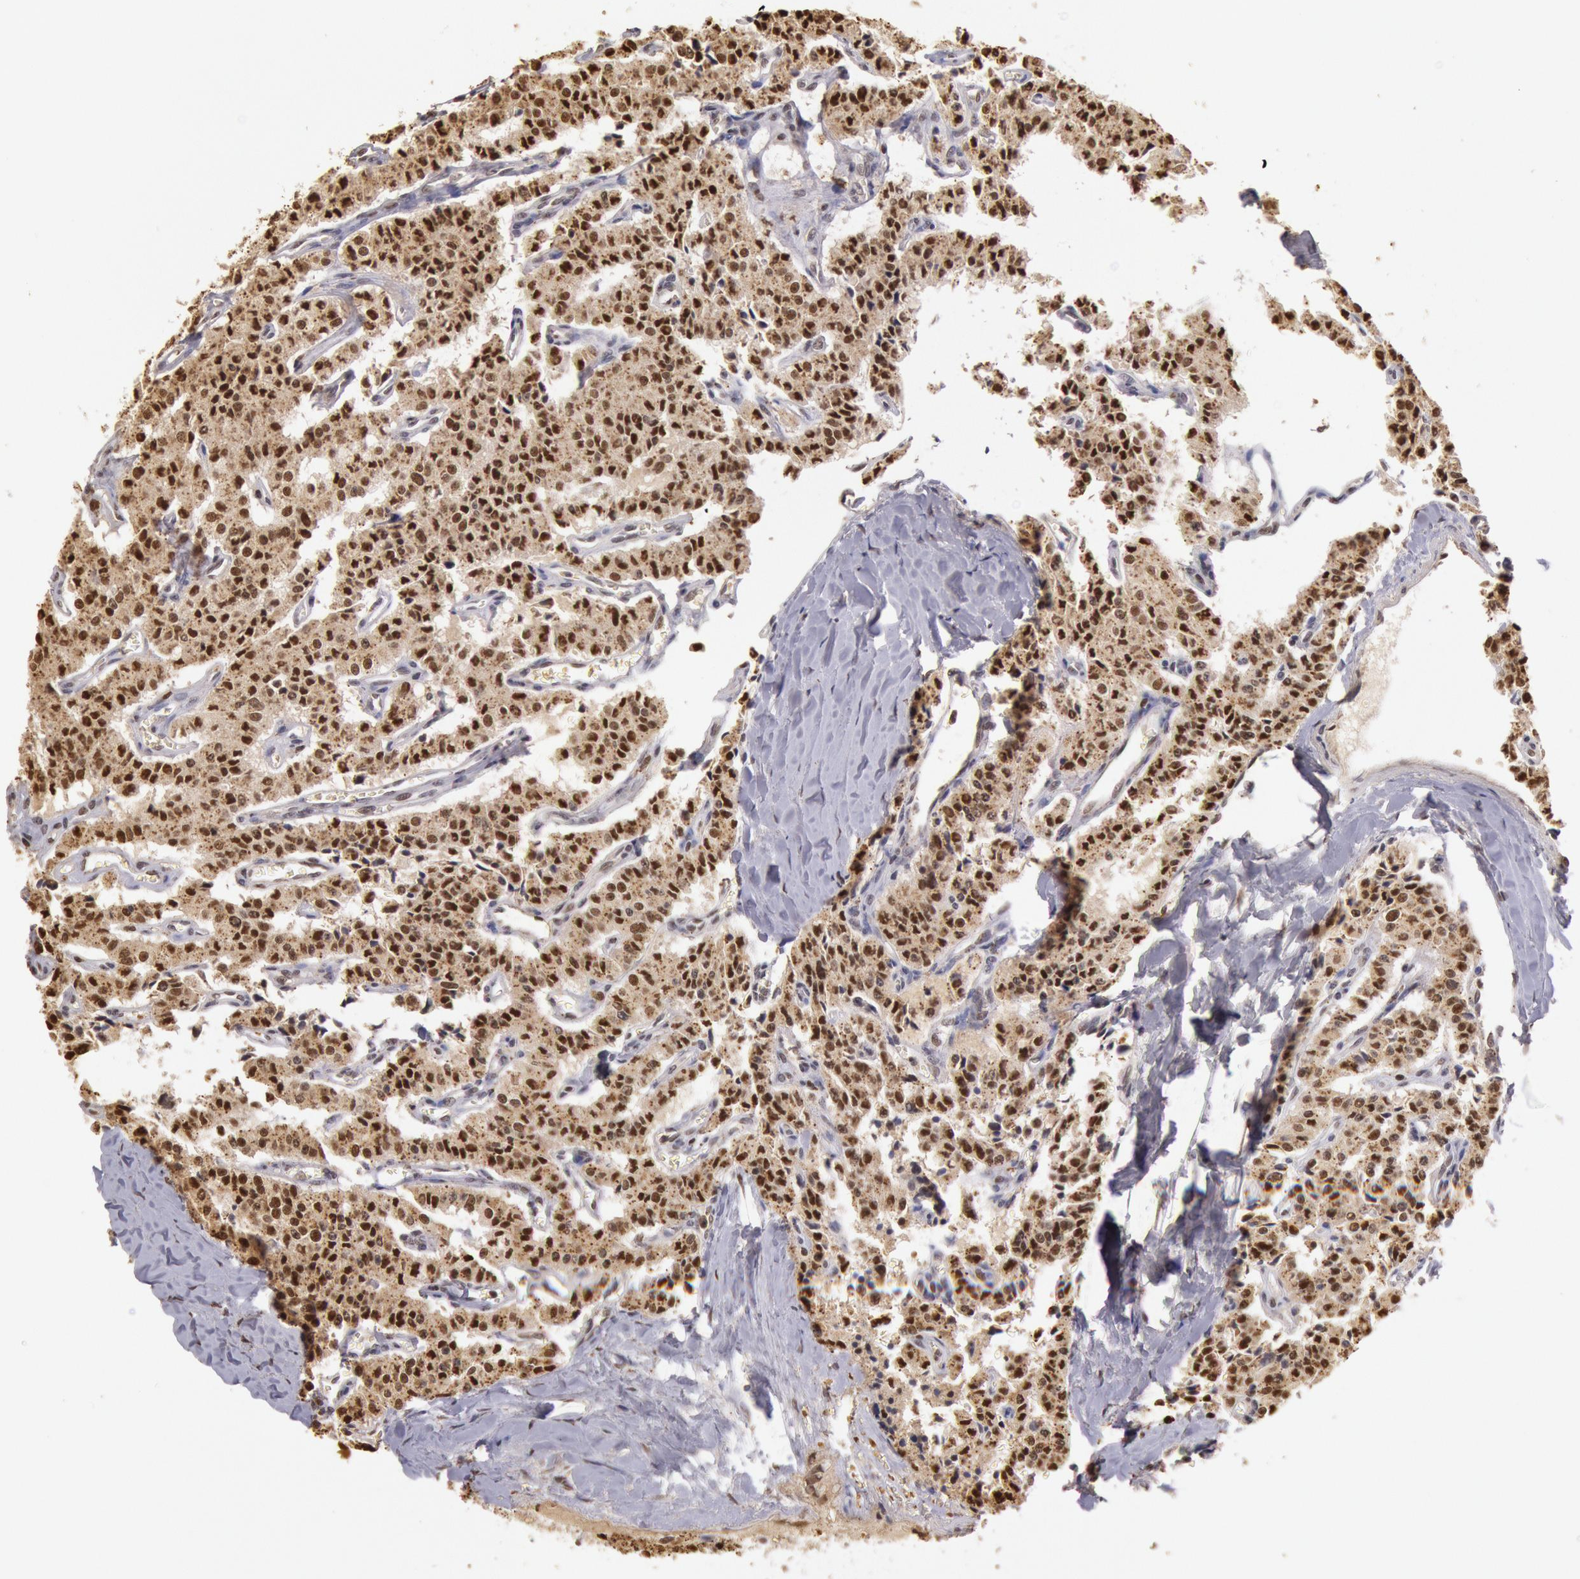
{"staining": {"intensity": "moderate", "quantity": ">75%", "location": "nuclear"}, "tissue": "carcinoid", "cell_type": "Tumor cells", "image_type": "cancer", "snomed": [{"axis": "morphology", "description": "Carcinoid, malignant, NOS"}, {"axis": "topography", "description": "Bronchus"}], "caption": "Carcinoid stained with immunohistochemistry reveals moderate nuclear expression in approximately >75% of tumor cells. The protein of interest is stained brown, and the nuclei are stained in blue (DAB IHC with brightfield microscopy, high magnification).", "gene": "LIG4", "patient": {"sex": "male", "age": 55}}